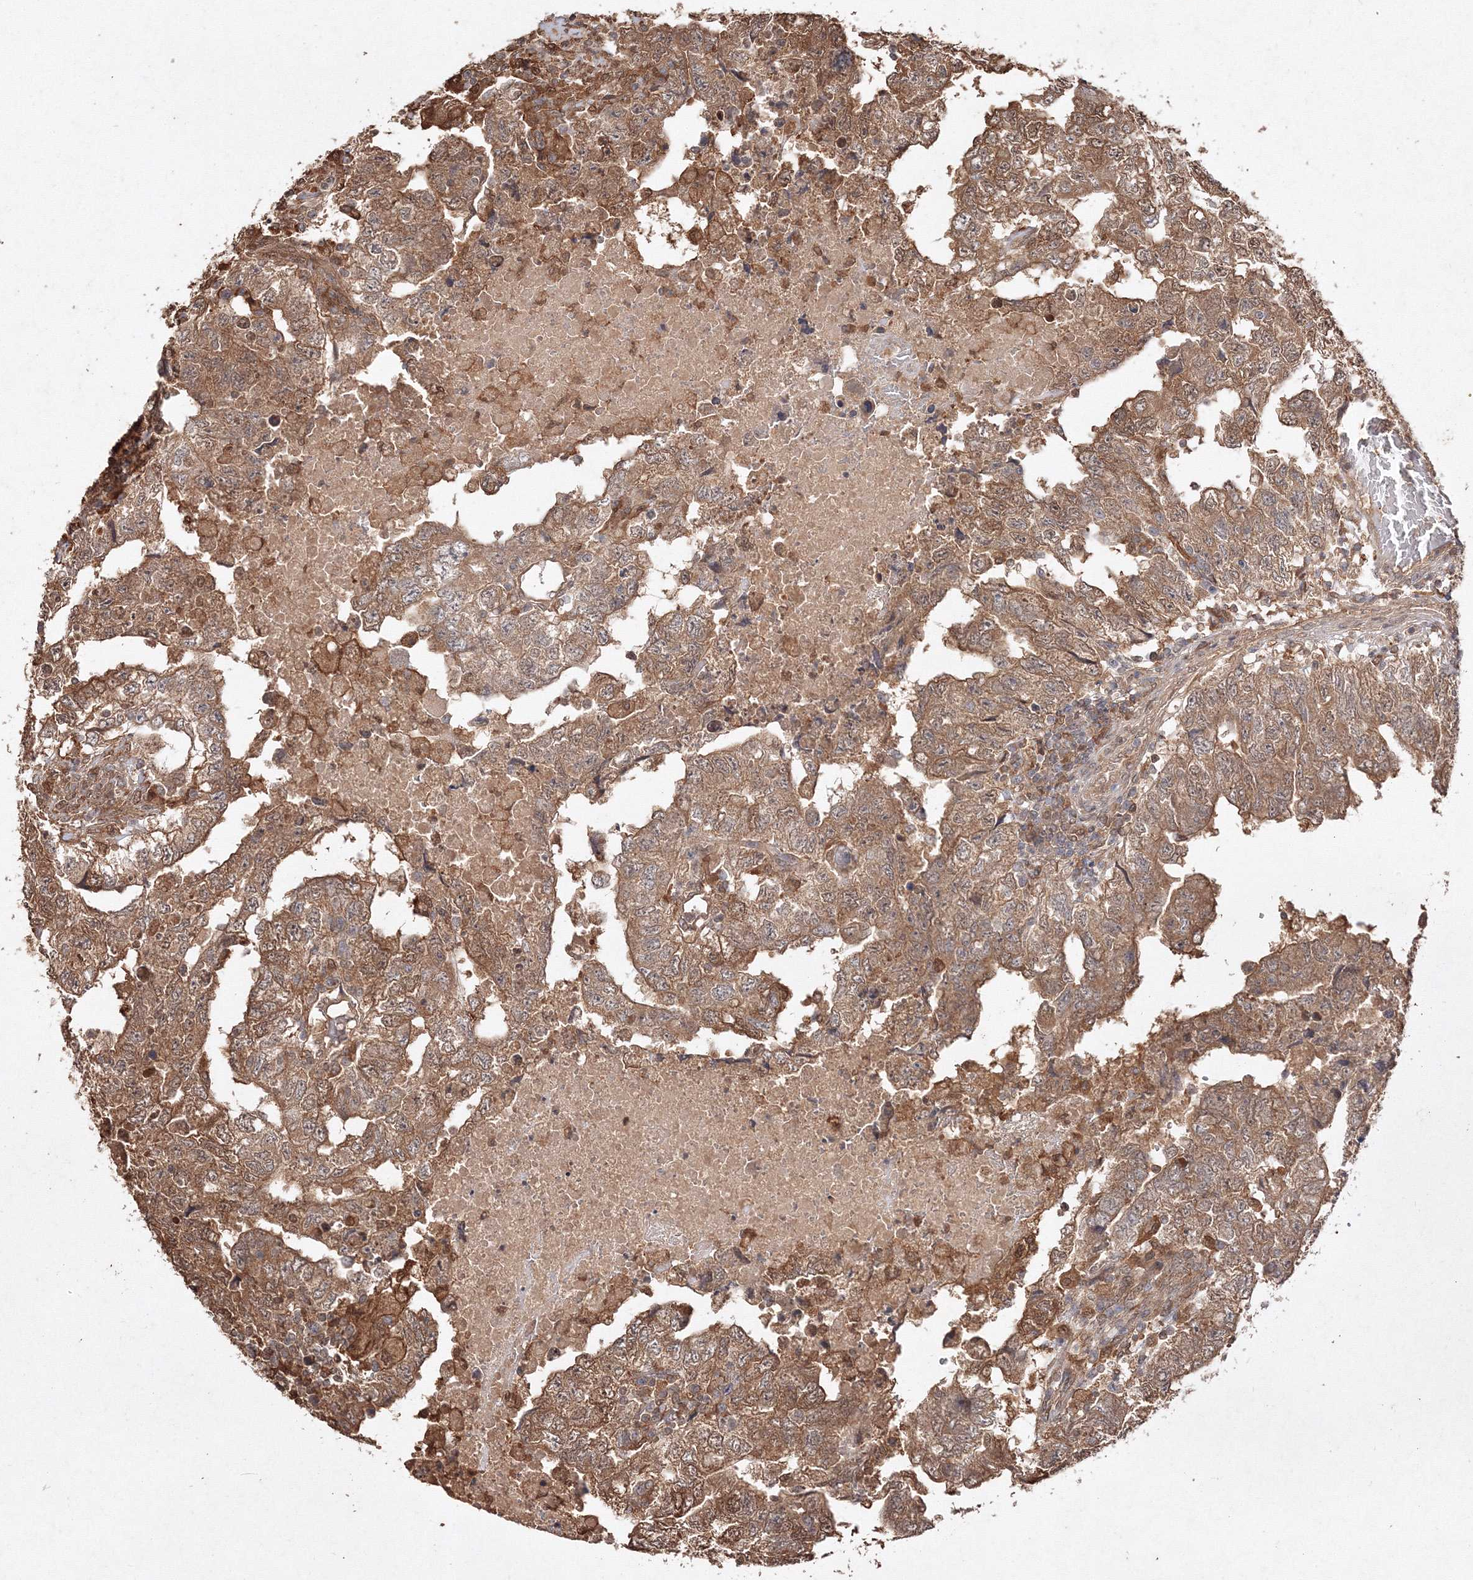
{"staining": {"intensity": "moderate", "quantity": ">75%", "location": "cytoplasmic/membranous"}, "tissue": "testis cancer", "cell_type": "Tumor cells", "image_type": "cancer", "snomed": [{"axis": "morphology", "description": "Carcinoma, Embryonal, NOS"}, {"axis": "topography", "description": "Testis"}], "caption": "Immunohistochemistry (IHC) histopathology image of testis embryonal carcinoma stained for a protein (brown), which displays medium levels of moderate cytoplasmic/membranous expression in approximately >75% of tumor cells.", "gene": "S100A11", "patient": {"sex": "male", "age": 36}}